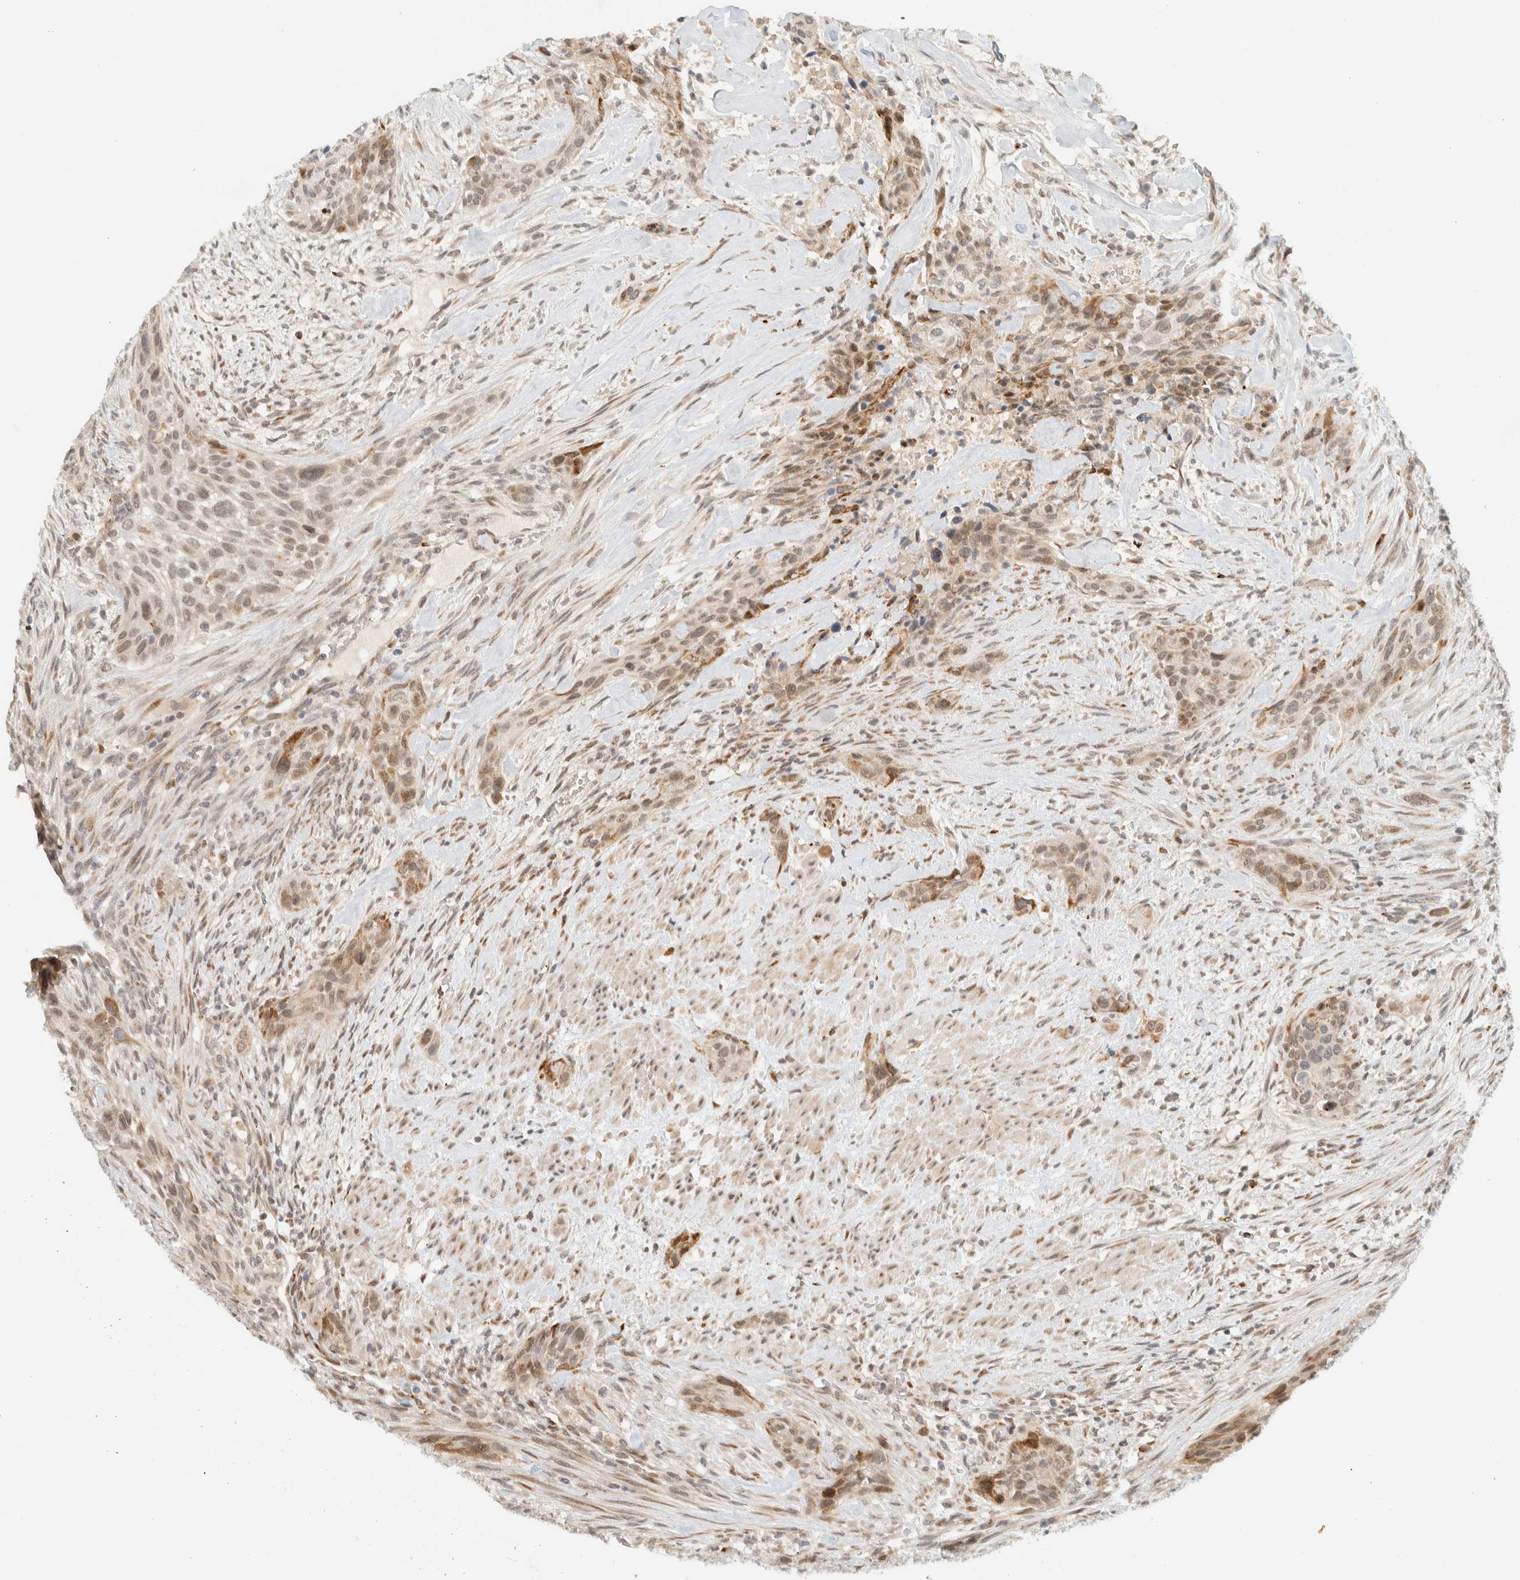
{"staining": {"intensity": "weak", "quantity": "<25%", "location": "cytoplasmic/membranous,nuclear"}, "tissue": "urothelial cancer", "cell_type": "Tumor cells", "image_type": "cancer", "snomed": [{"axis": "morphology", "description": "Urothelial carcinoma, High grade"}, {"axis": "topography", "description": "Urinary bladder"}], "caption": "There is no significant positivity in tumor cells of high-grade urothelial carcinoma.", "gene": "ITPRID1", "patient": {"sex": "male", "age": 35}}